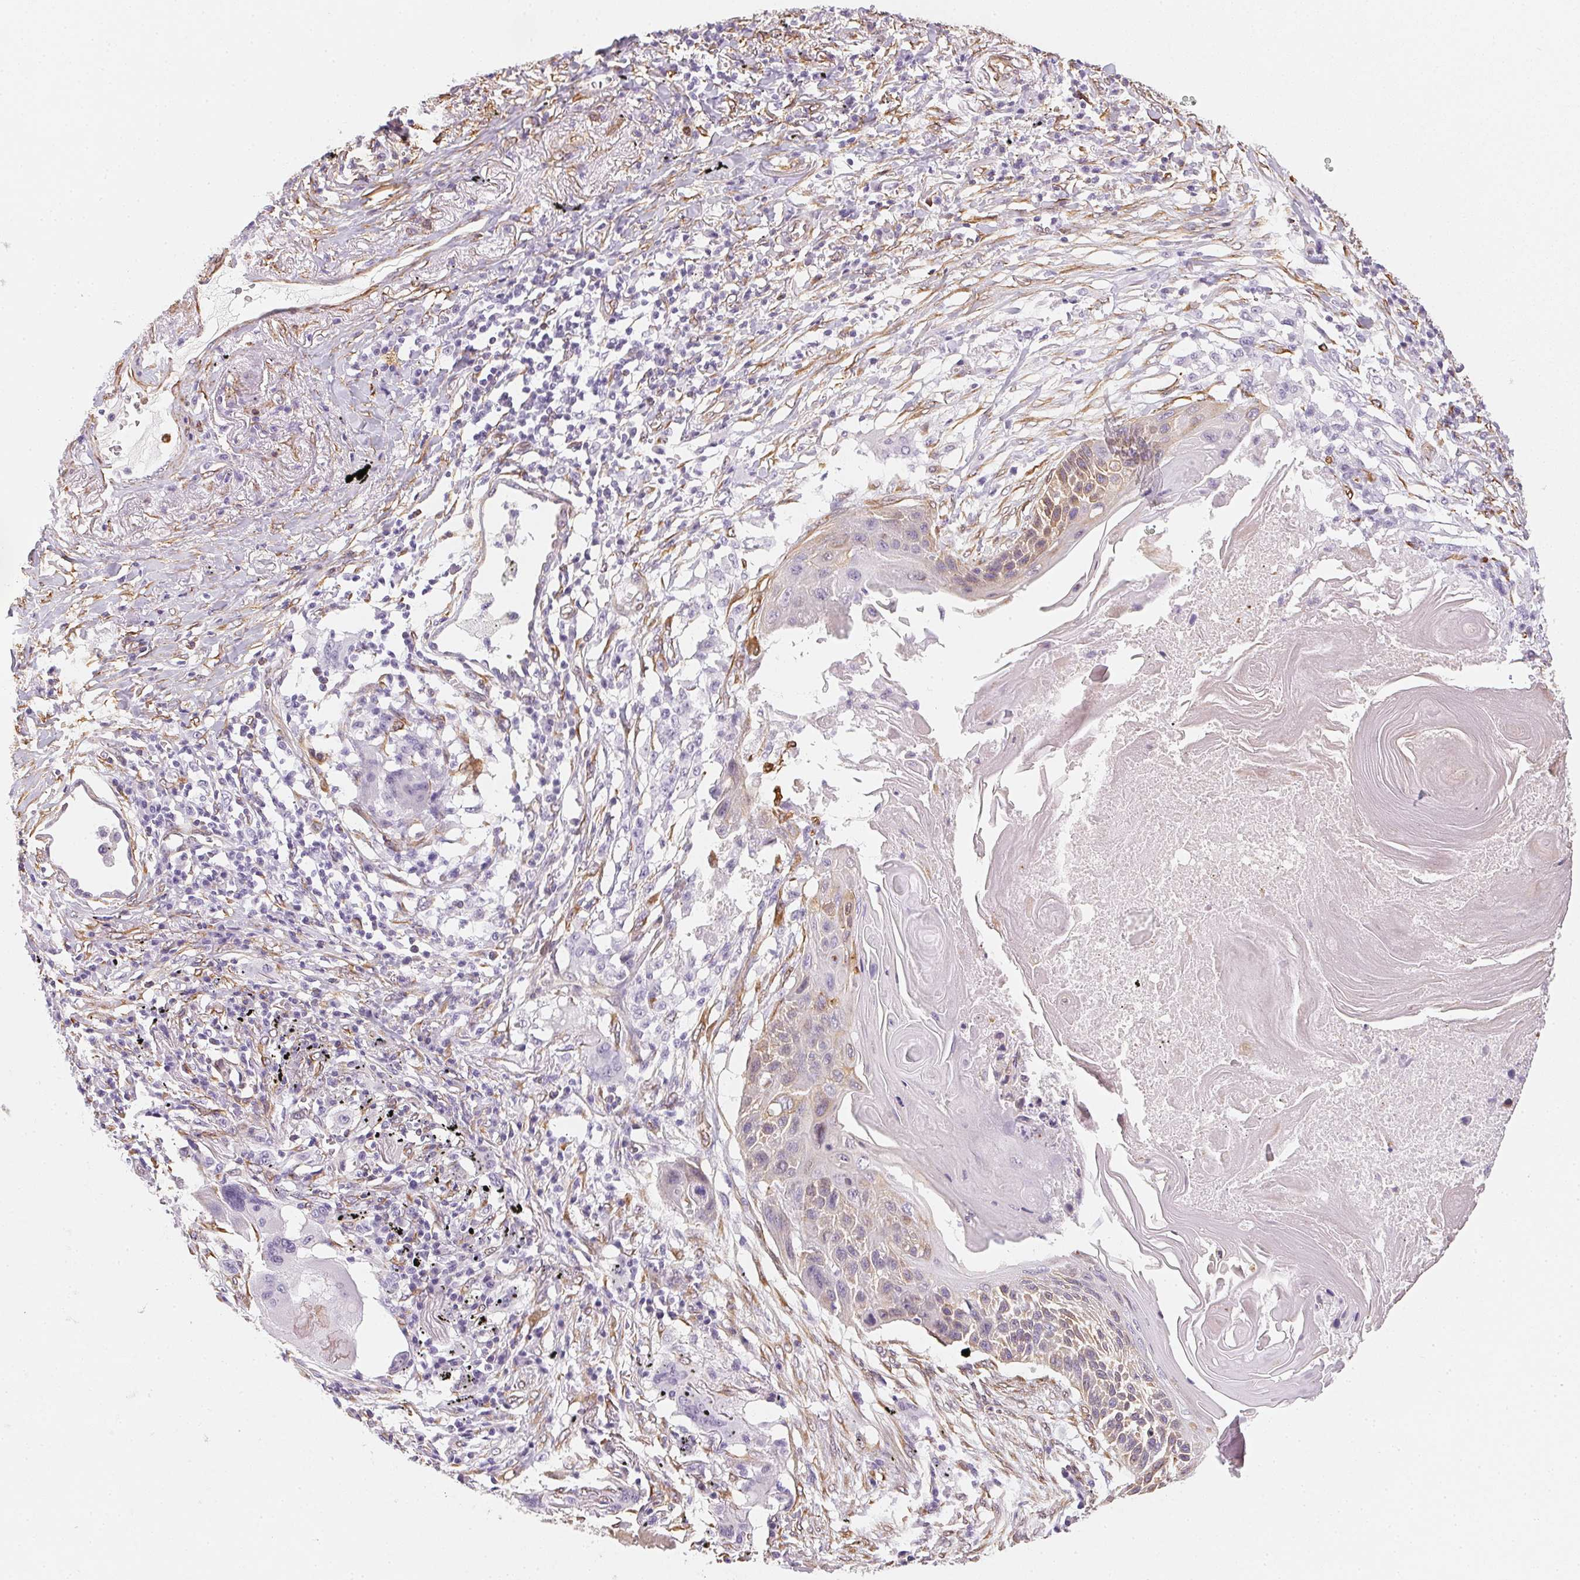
{"staining": {"intensity": "weak", "quantity": "<25%", "location": "cytoplasmic/membranous"}, "tissue": "lung cancer", "cell_type": "Tumor cells", "image_type": "cancer", "snomed": [{"axis": "morphology", "description": "Squamous cell carcinoma, NOS"}, {"axis": "topography", "description": "Lung"}], "caption": "The IHC histopathology image has no significant staining in tumor cells of lung squamous cell carcinoma tissue. (DAB (3,3'-diaminobenzidine) immunohistochemistry with hematoxylin counter stain).", "gene": "RSBN1", "patient": {"sex": "male", "age": 78}}